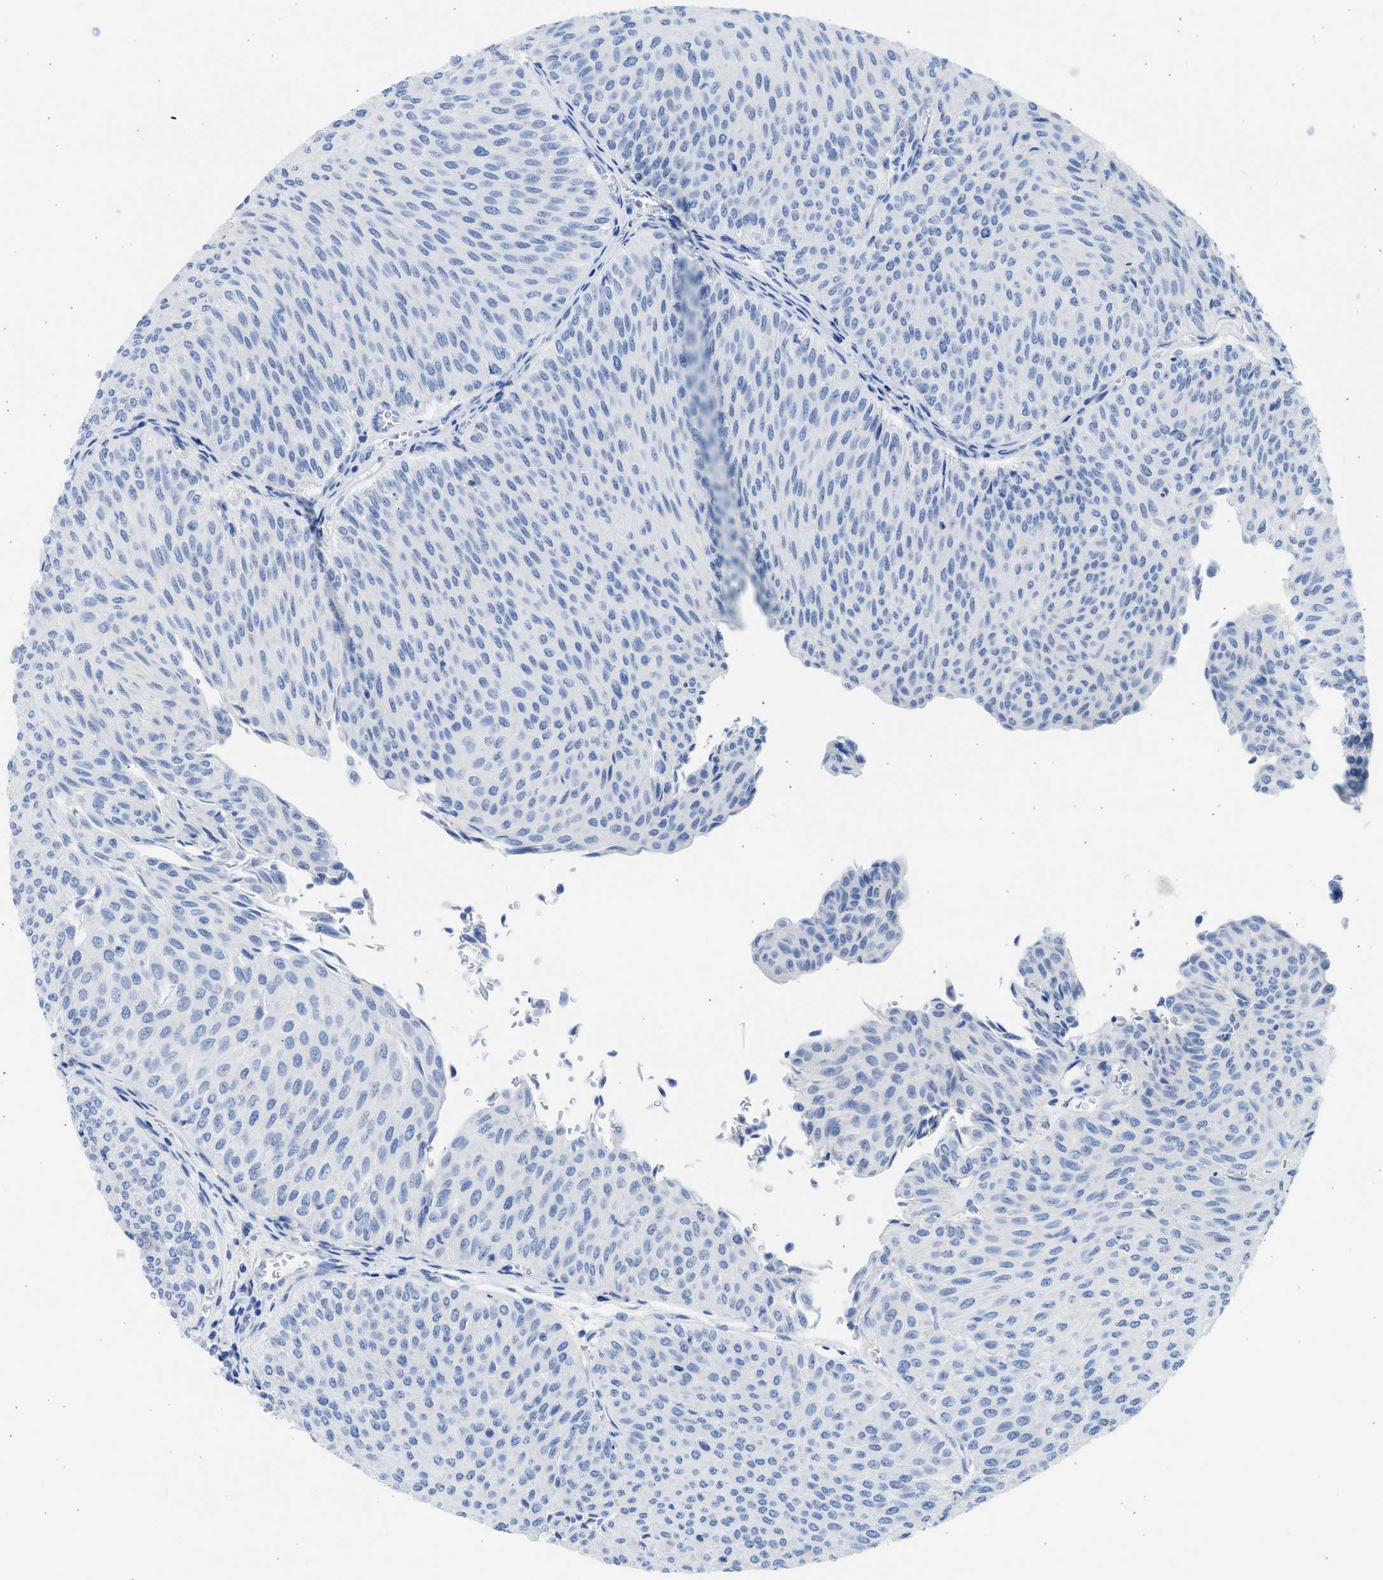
{"staining": {"intensity": "negative", "quantity": "none", "location": "none"}, "tissue": "urothelial cancer", "cell_type": "Tumor cells", "image_type": "cancer", "snomed": [{"axis": "morphology", "description": "Urothelial carcinoma, Low grade"}, {"axis": "topography", "description": "Urinary bladder"}], "caption": "Urothelial carcinoma (low-grade) was stained to show a protein in brown. There is no significant staining in tumor cells.", "gene": "SPATA3", "patient": {"sex": "male", "age": 78}}